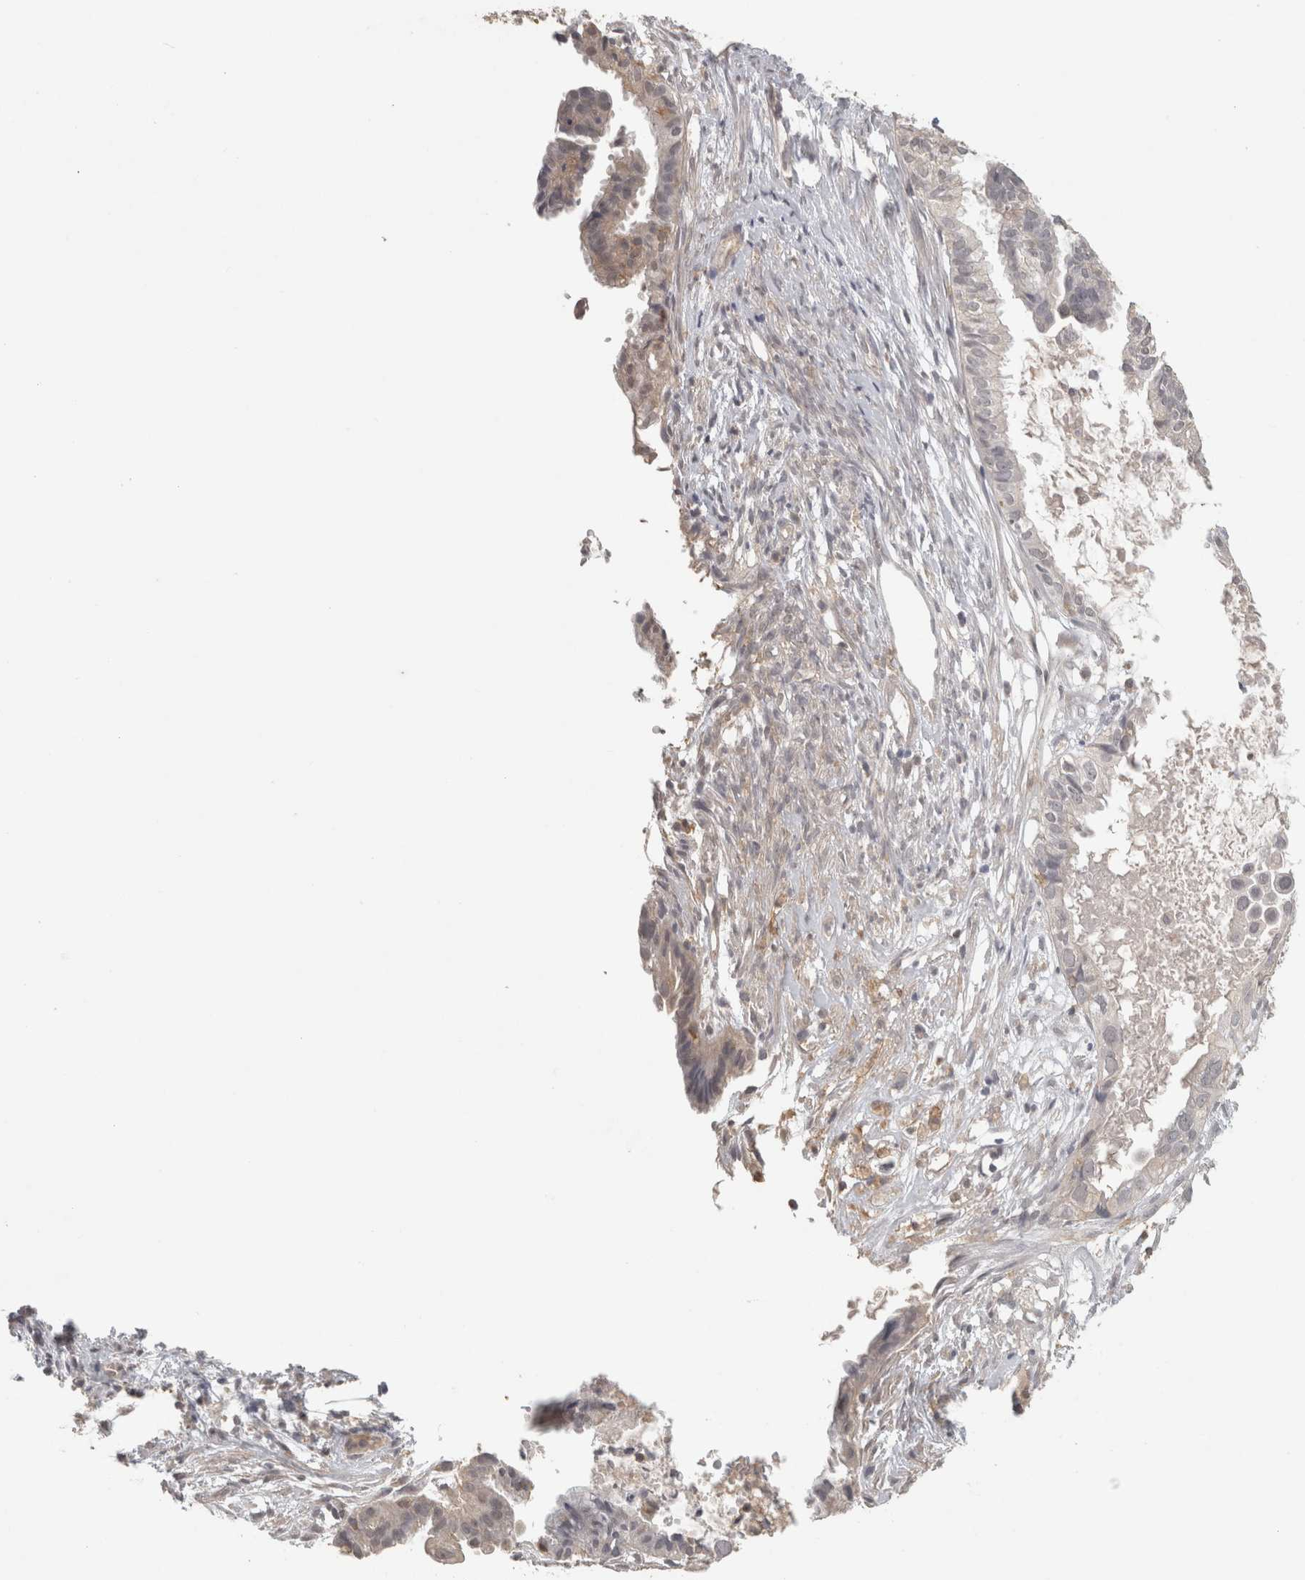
{"staining": {"intensity": "negative", "quantity": "none", "location": "none"}, "tissue": "cervical cancer", "cell_type": "Tumor cells", "image_type": "cancer", "snomed": [{"axis": "morphology", "description": "Normal tissue, NOS"}, {"axis": "morphology", "description": "Adenocarcinoma, NOS"}, {"axis": "topography", "description": "Cervix"}, {"axis": "topography", "description": "Endometrium"}], "caption": "Immunohistochemistry of human adenocarcinoma (cervical) reveals no staining in tumor cells.", "gene": "HAVCR2", "patient": {"sex": "female", "age": 86}}